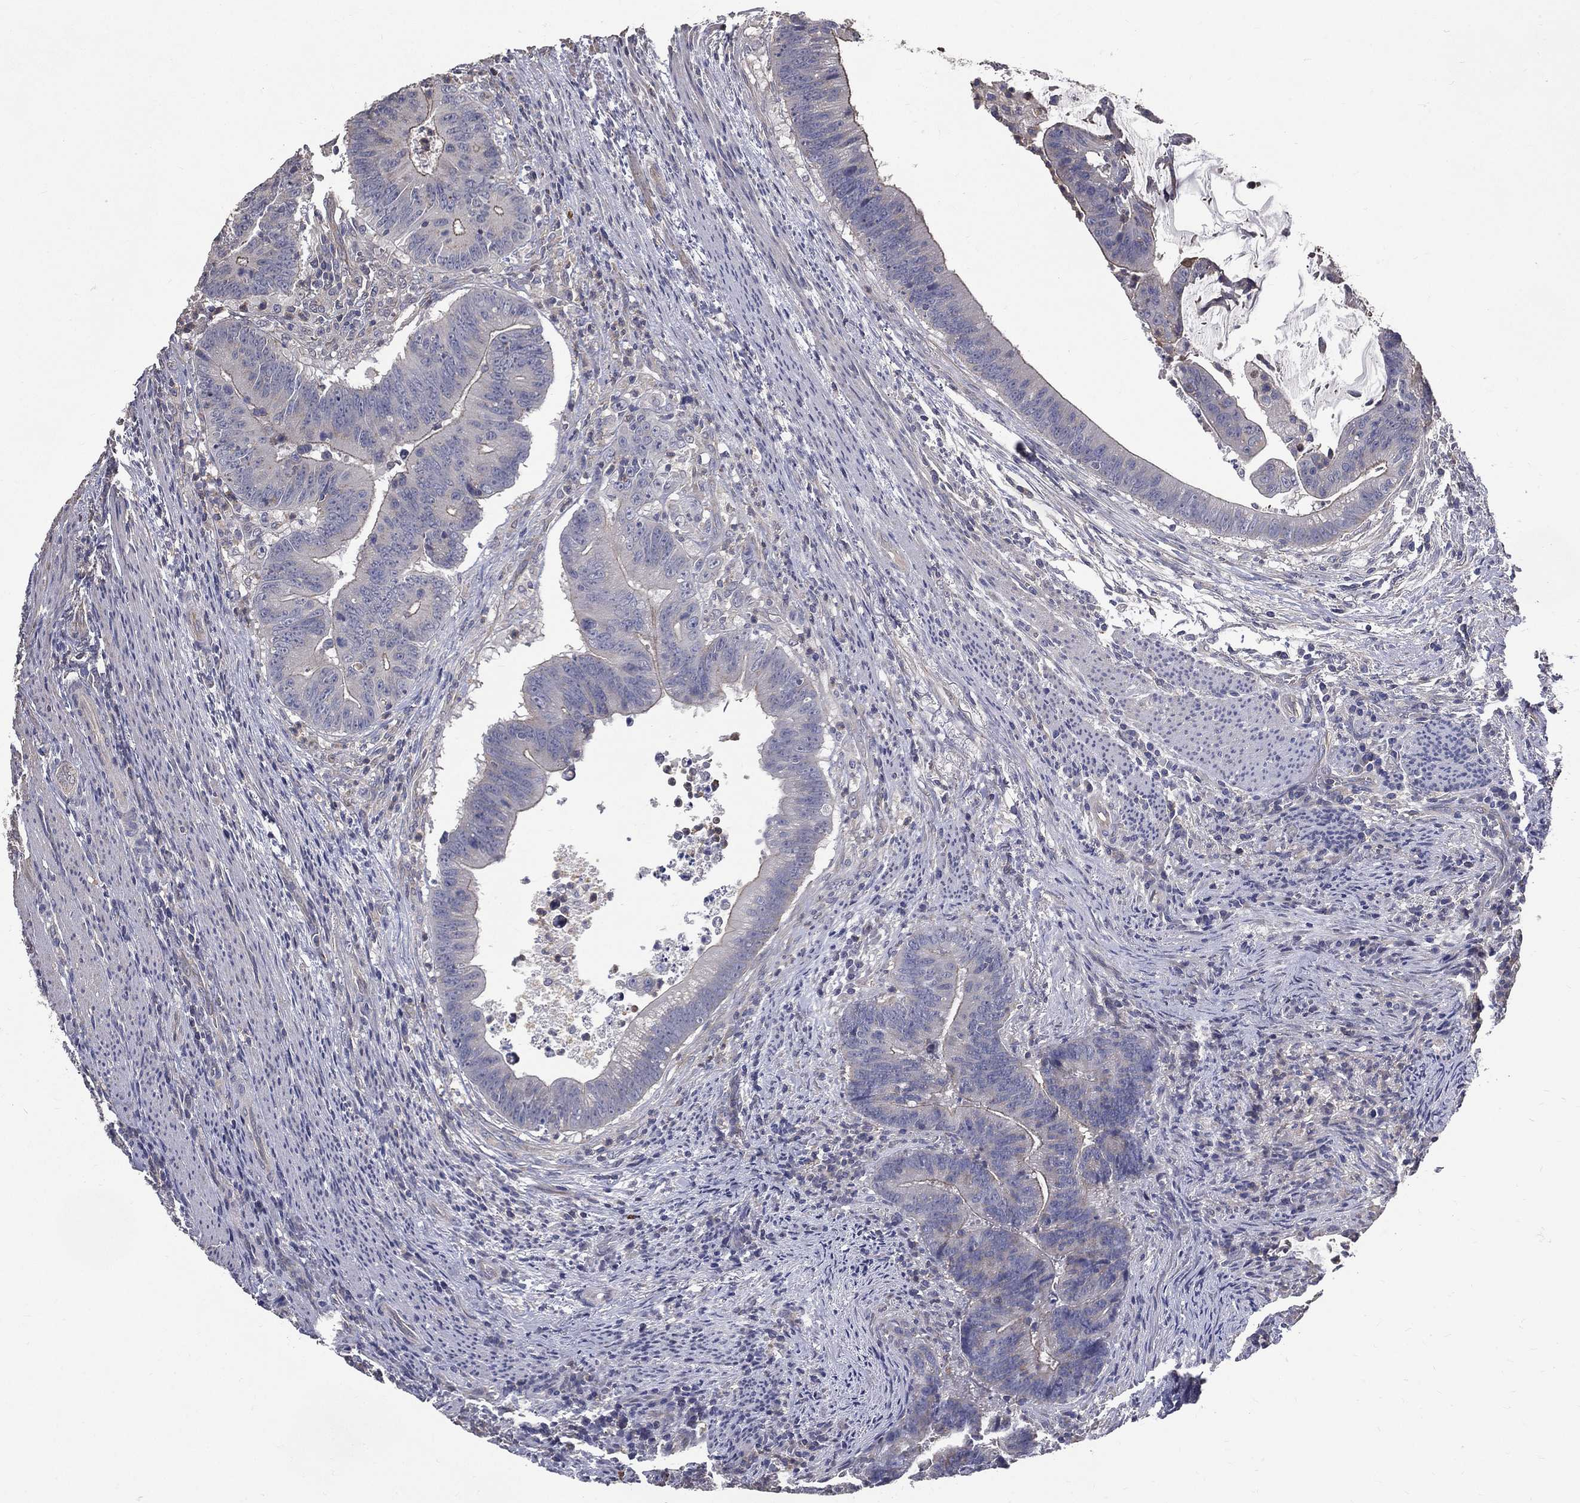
{"staining": {"intensity": "negative", "quantity": "none", "location": "none"}, "tissue": "colorectal cancer", "cell_type": "Tumor cells", "image_type": "cancer", "snomed": [{"axis": "morphology", "description": "Adenocarcinoma, NOS"}, {"axis": "topography", "description": "Colon"}], "caption": "Protein analysis of colorectal adenocarcinoma shows no significant positivity in tumor cells.", "gene": "SERPINB2", "patient": {"sex": "female", "age": 87}}